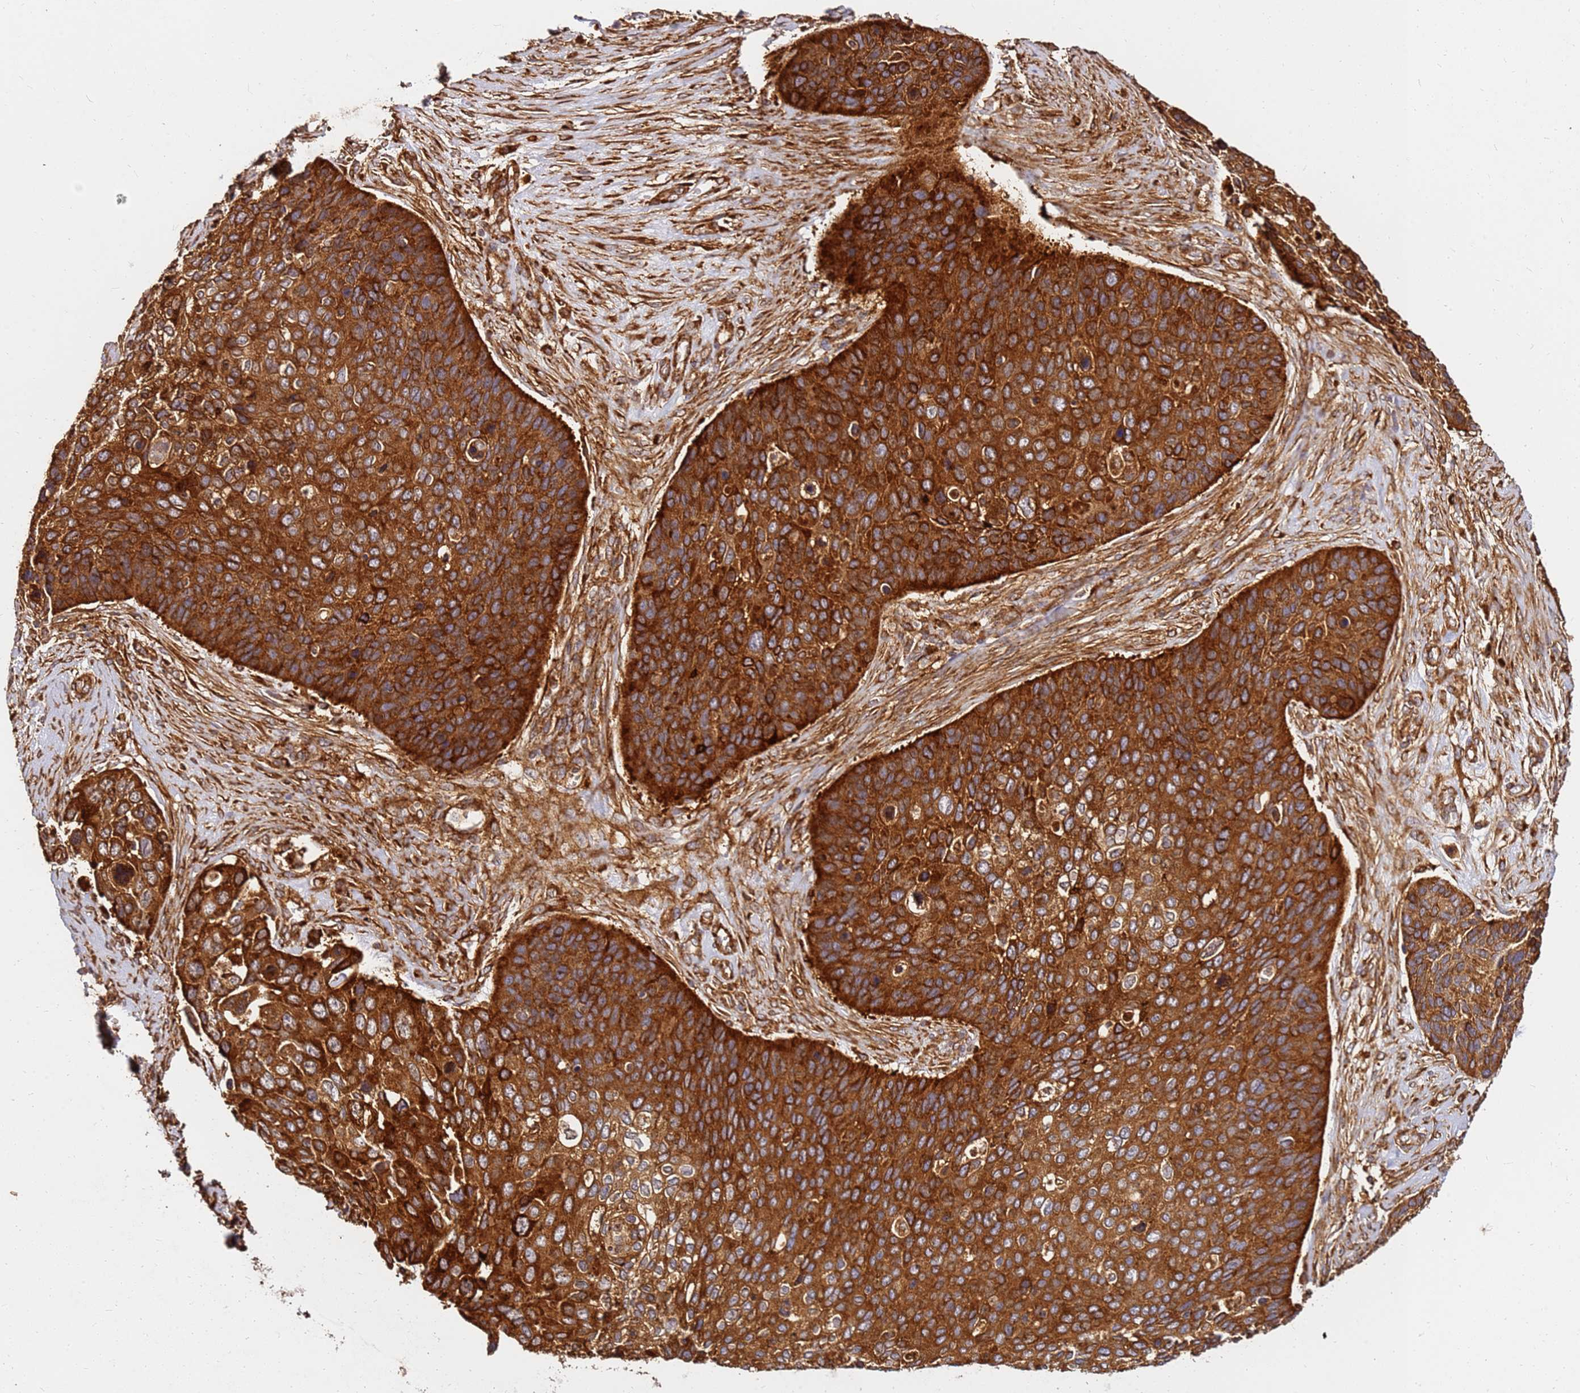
{"staining": {"intensity": "strong", "quantity": ">75%", "location": "cytoplasmic/membranous"}, "tissue": "skin cancer", "cell_type": "Tumor cells", "image_type": "cancer", "snomed": [{"axis": "morphology", "description": "Basal cell carcinoma"}, {"axis": "topography", "description": "Skin"}], "caption": "An IHC photomicrograph of tumor tissue is shown. Protein staining in brown labels strong cytoplasmic/membranous positivity in skin cancer within tumor cells.", "gene": "DVL3", "patient": {"sex": "female", "age": 74}}